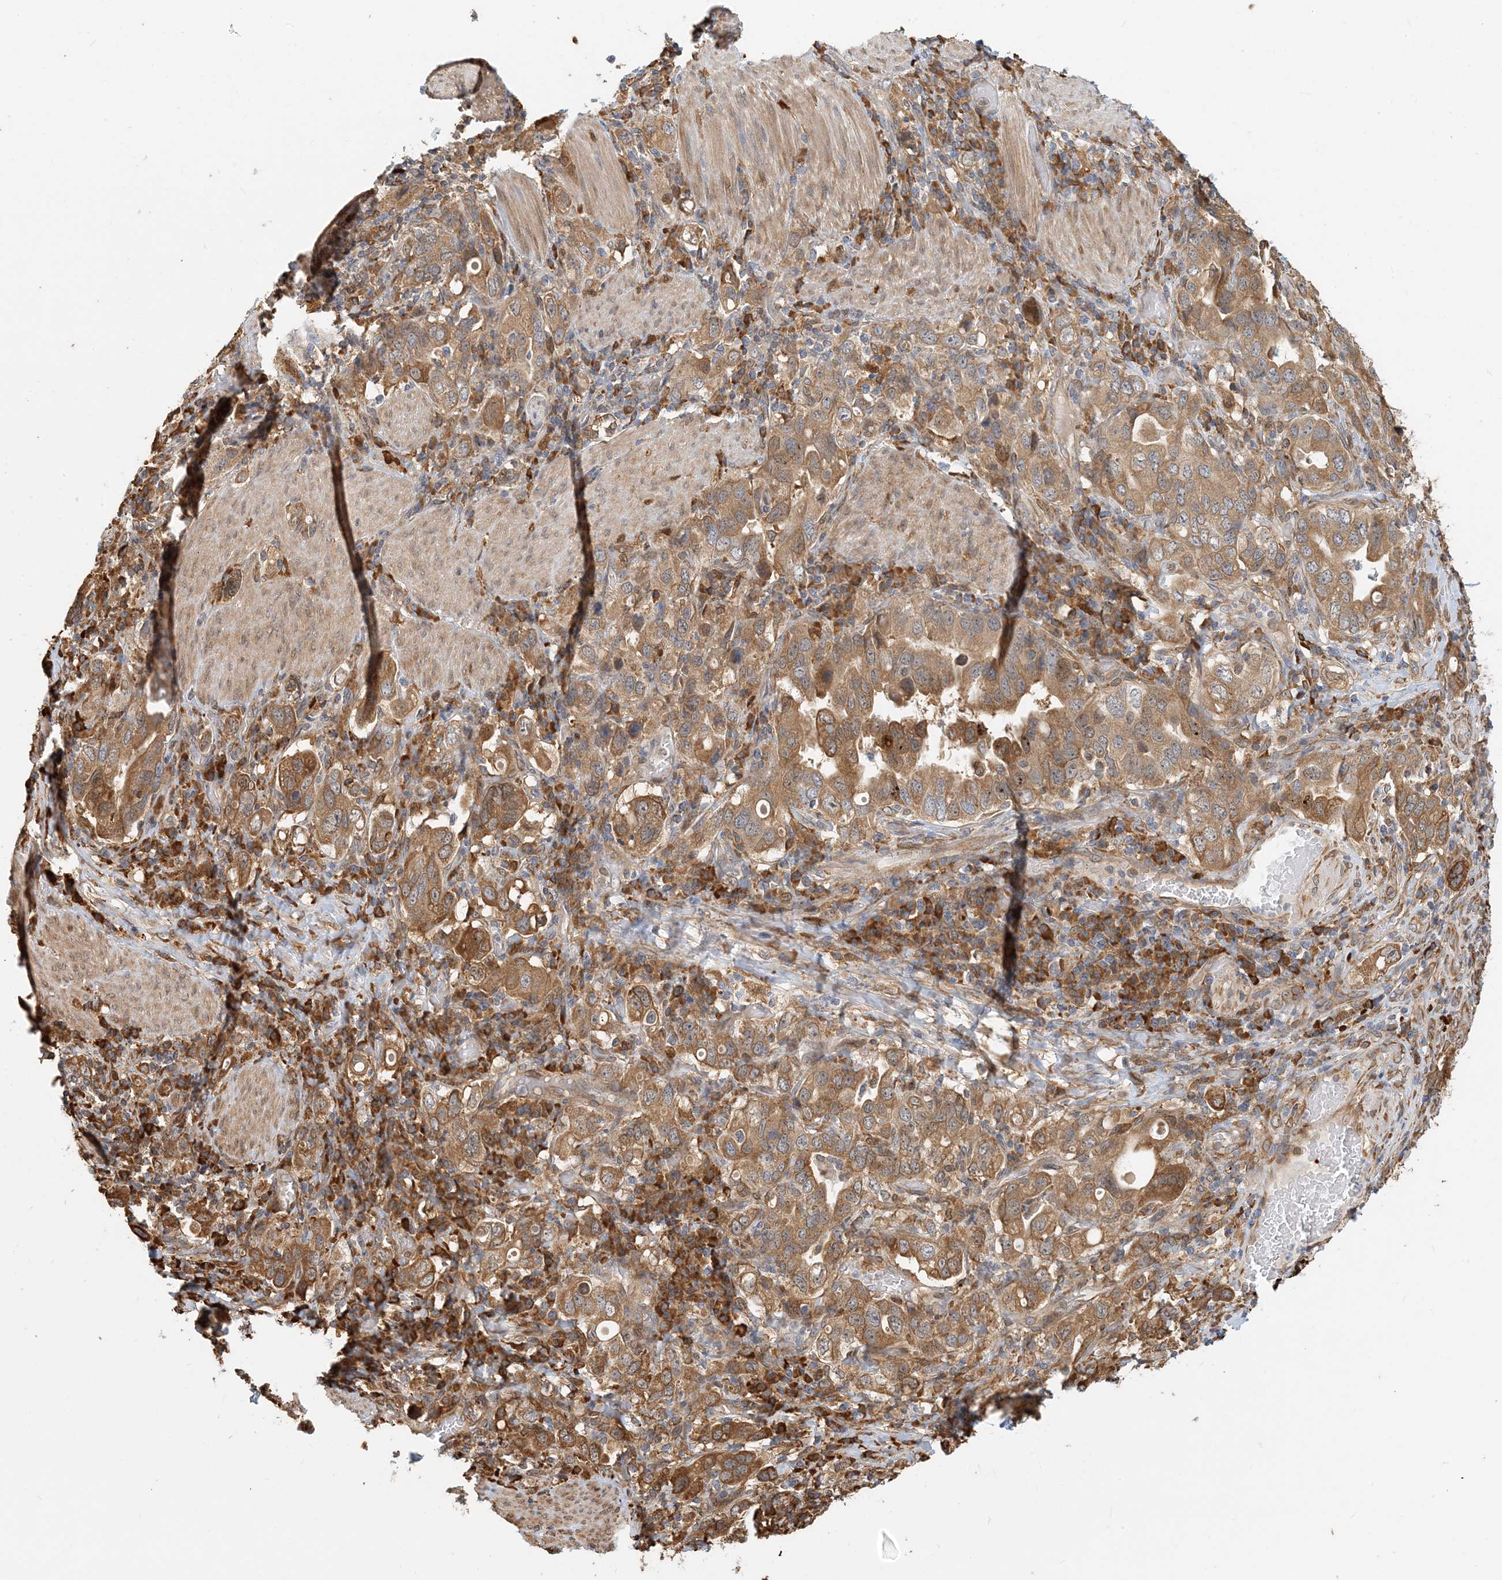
{"staining": {"intensity": "moderate", "quantity": ">75%", "location": "cytoplasmic/membranous"}, "tissue": "stomach cancer", "cell_type": "Tumor cells", "image_type": "cancer", "snomed": [{"axis": "morphology", "description": "Adenocarcinoma, NOS"}, {"axis": "topography", "description": "Stomach, upper"}], "caption": "This is an image of IHC staining of stomach cancer, which shows moderate positivity in the cytoplasmic/membranous of tumor cells.", "gene": "HNMT", "patient": {"sex": "male", "age": 62}}